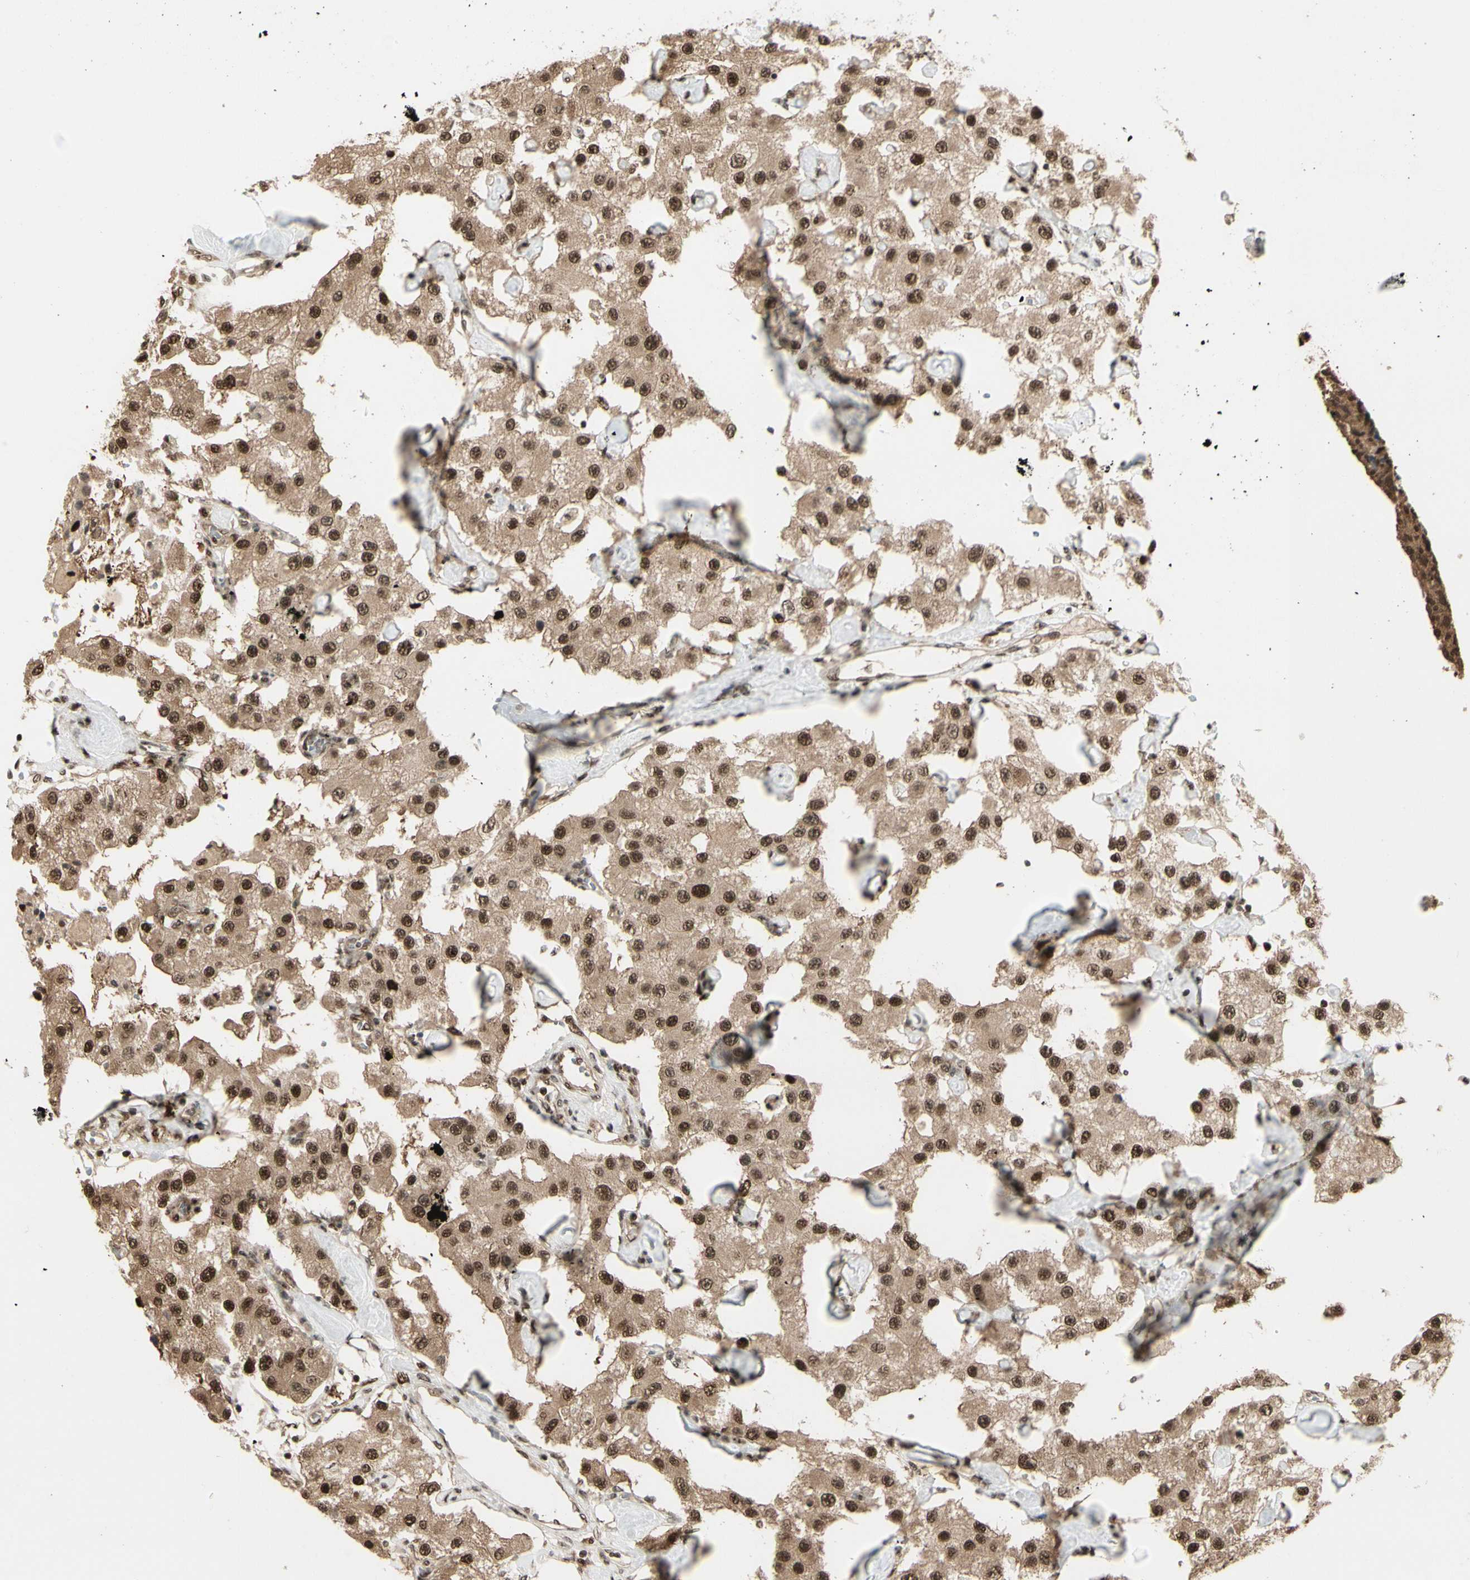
{"staining": {"intensity": "strong", "quantity": ">75%", "location": "cytoplasmic/membranous,nuclear"}, "tissue": "carcinoid", "cell_type": "Tumor cells", "image_type": "cancer", "snomed": [{"axis": "morphology", "description": "Carcinoid, malignant, NOS"}, {"axis": "topography", "description": "Pancreas"}], "caption": "The immunohistochemical stain labels strong cytoplasmic/membranous and nuclear positivity in tumor cells of malignant carcinoid tissue. The staining is performed using DAB (3,3'-diaminobenzidine) brown chromogen to label protein expression. The nuclei are counter-stained blue using hematoxylin.", "gene": "HSF1", "patient": {"sex": "male", "age": 41}}